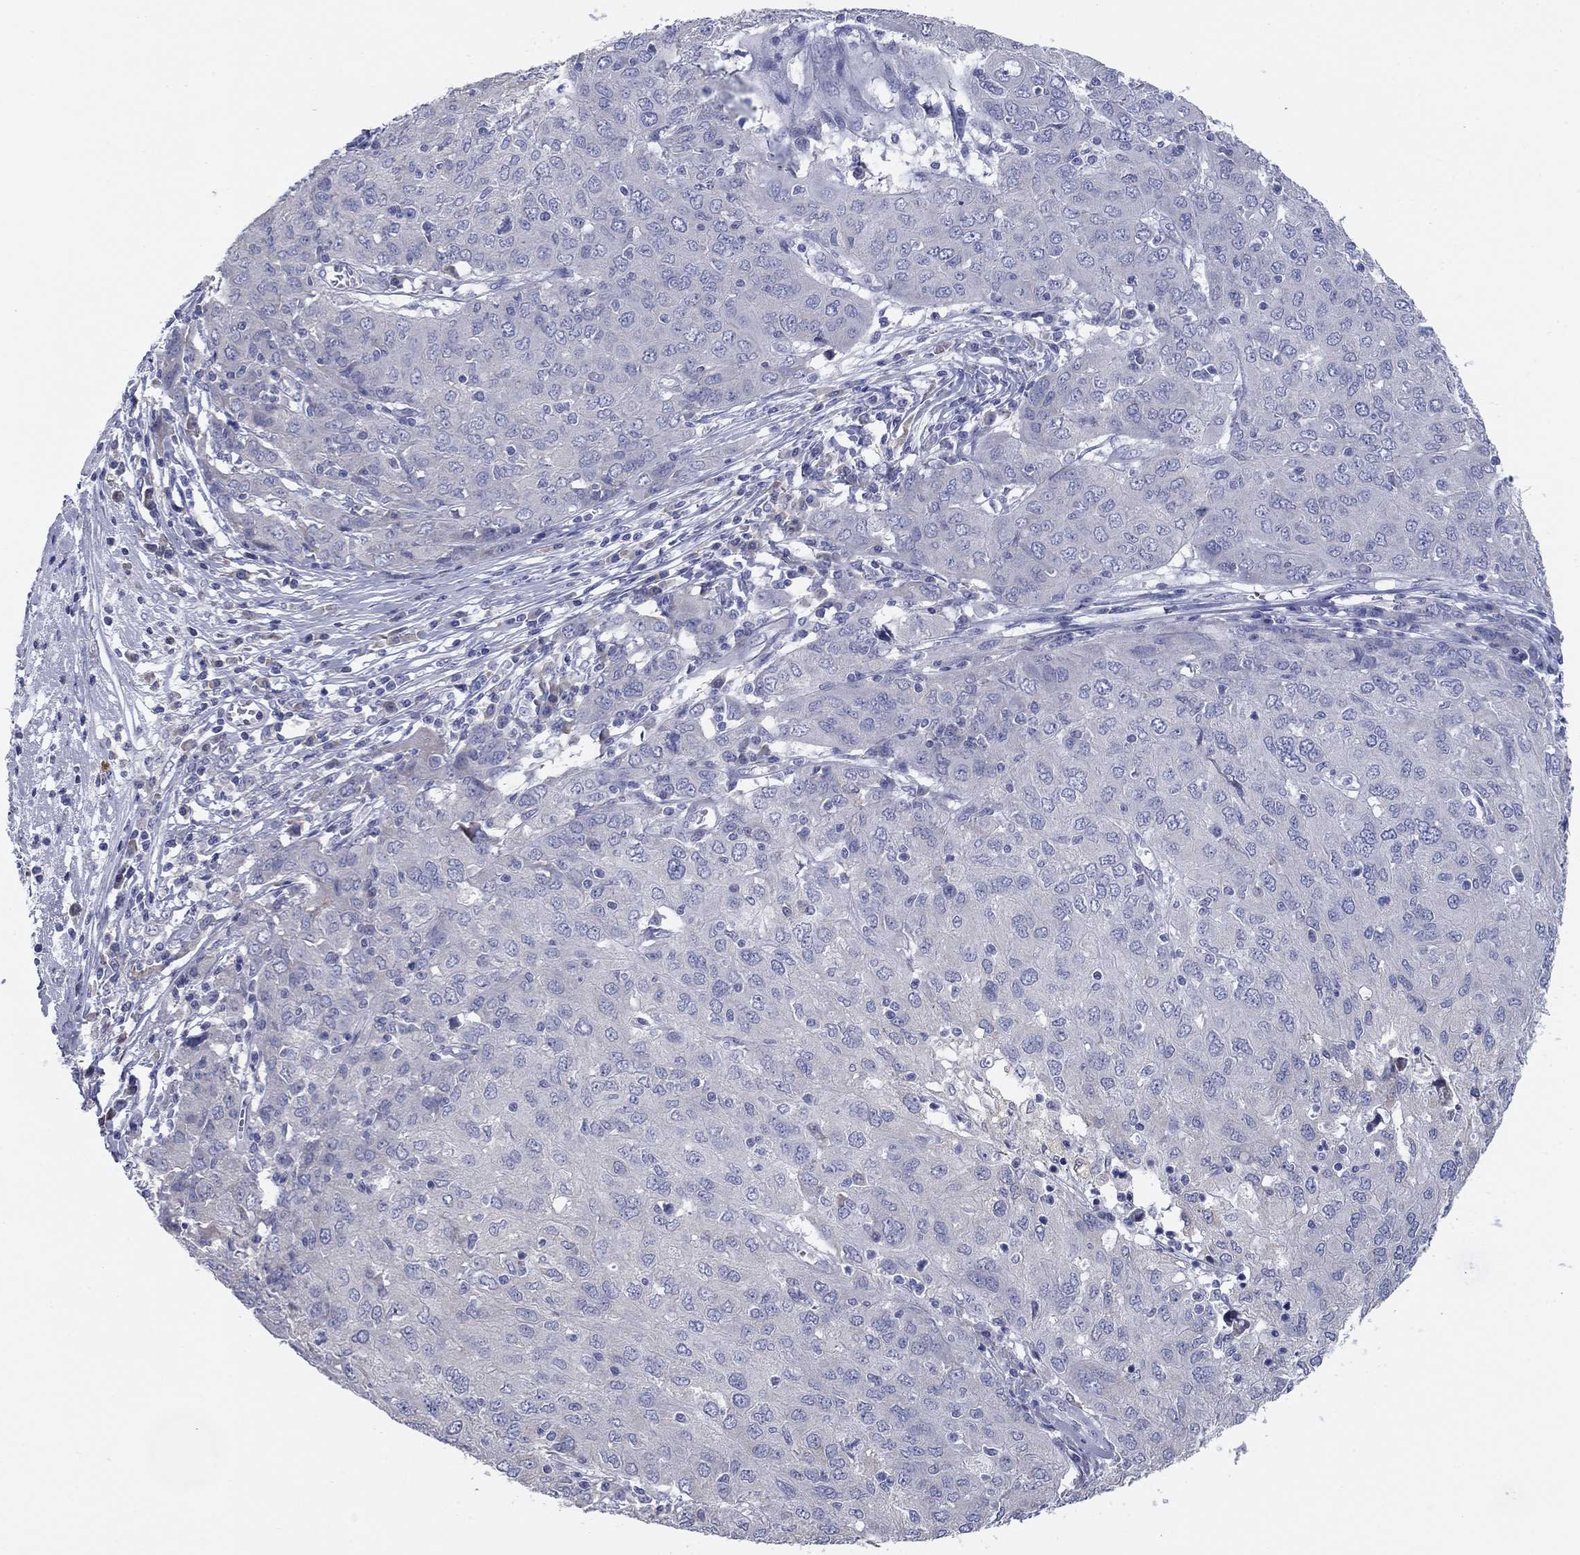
{"staining": {"intensity": "negative", "quantity": "none", "location": "none"}, "tissue": "ovarian cancer", "cell_type": "Tumor cells", "image_type": "cancer", "snomed": [{"axis": "morphology", "description": "Carcinoma, endometroid"}, {"axis": "topography", "description": "Ovary"}], "caption": "Tumor cells show no significant positivity in ovarian cancer (endometroid carcinoma).", "gene": "GRK7", "patient": {"sex": "female", "age": 50}}